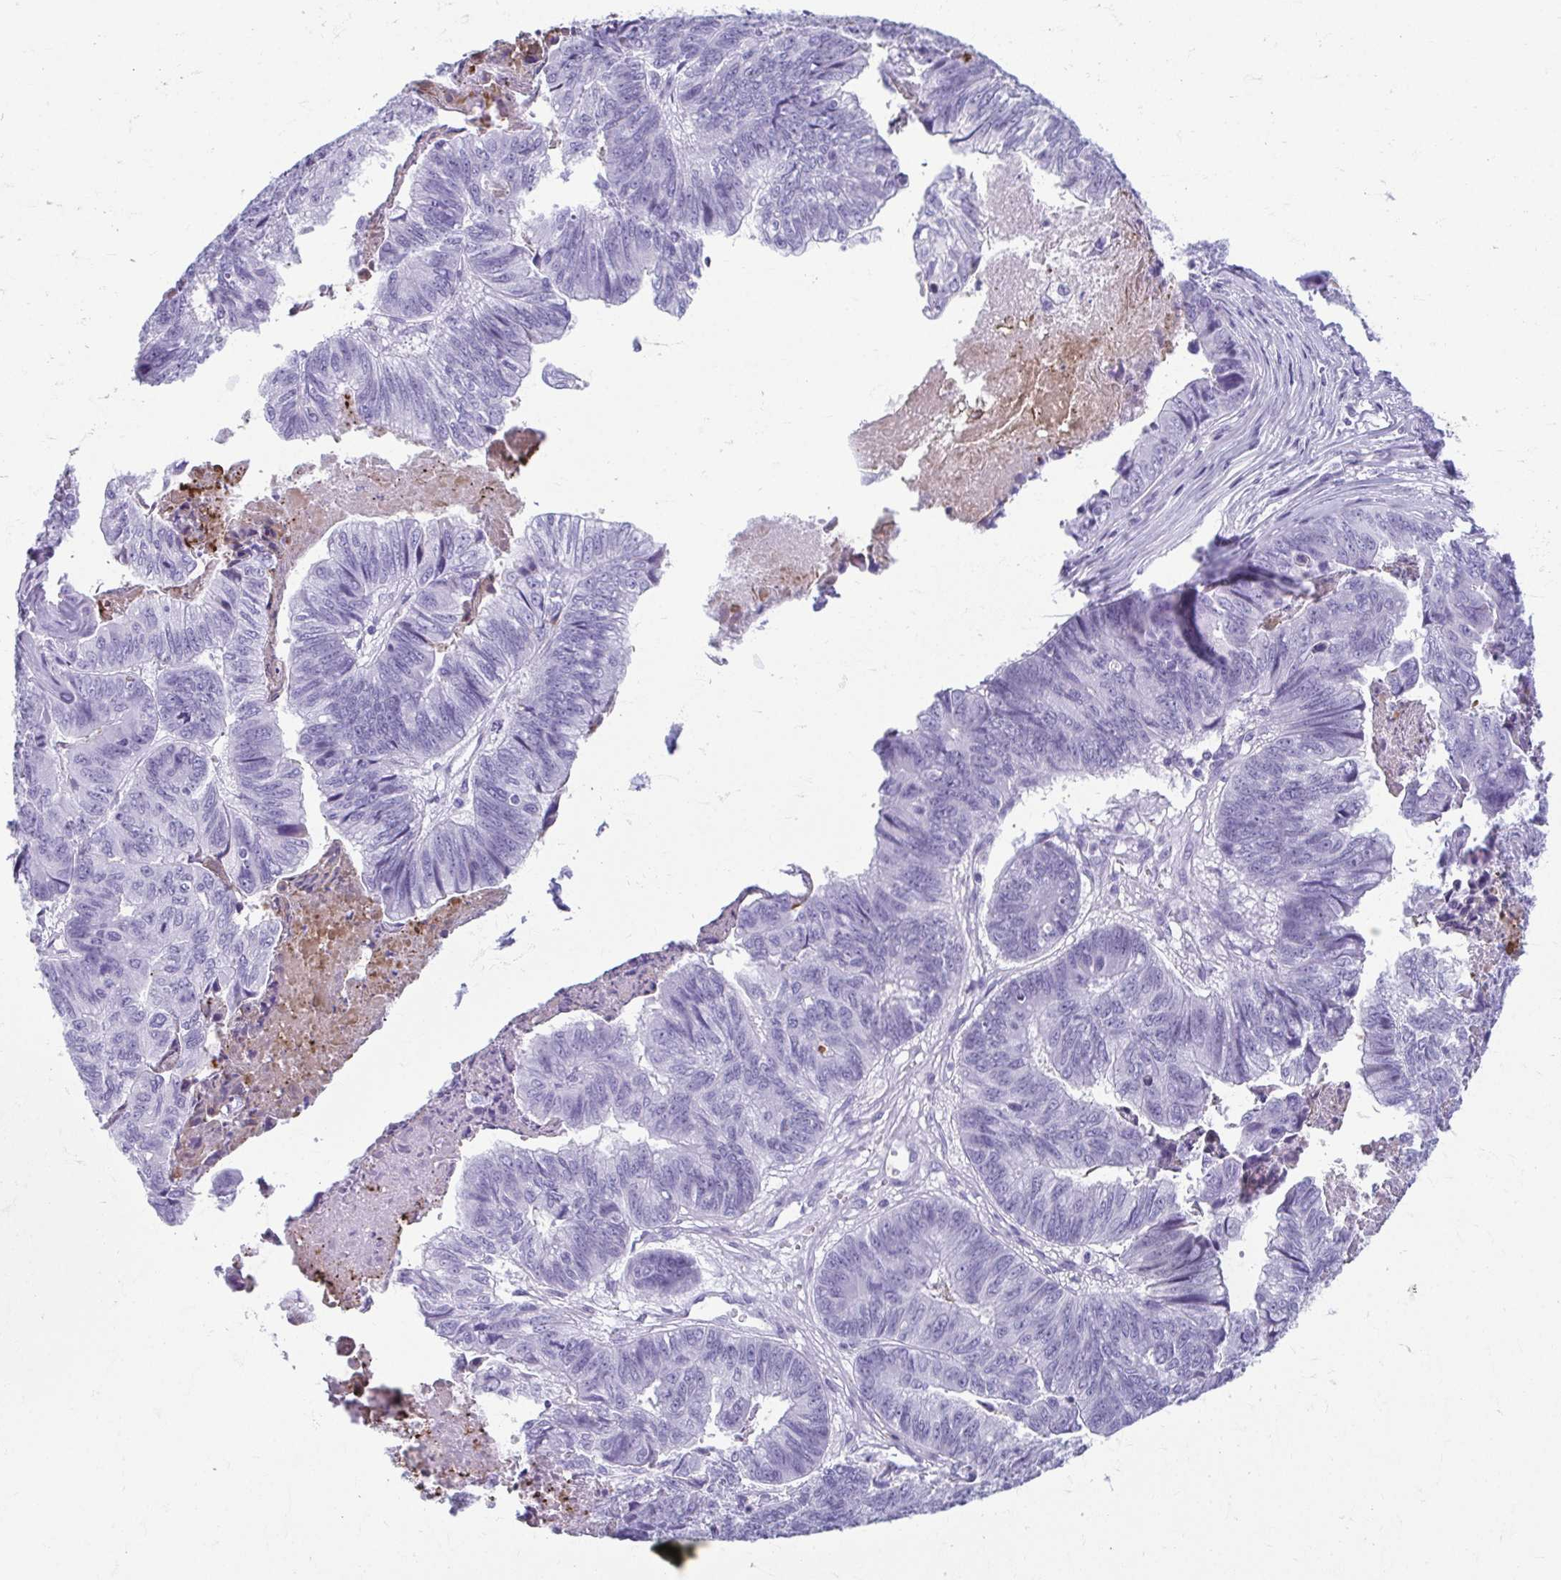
{"staining": {"intensity": "negative", "quantity": "none", "location": "none"}, "tissue": "stomach cancer", "cell_type": "Tumor cells", "image_type": "cancer", "snomed": [{"axis": "morphology", "description": "Adenocarcinoma, NOS"}, {"axis": "topography", "description": "Stomach, lower"}], "caption": "A micrograph of human stomach cancer is negative for staining in tumor cells.", "gene": "TCEAL3", "patient": {"sex": "male", "age": 77}}